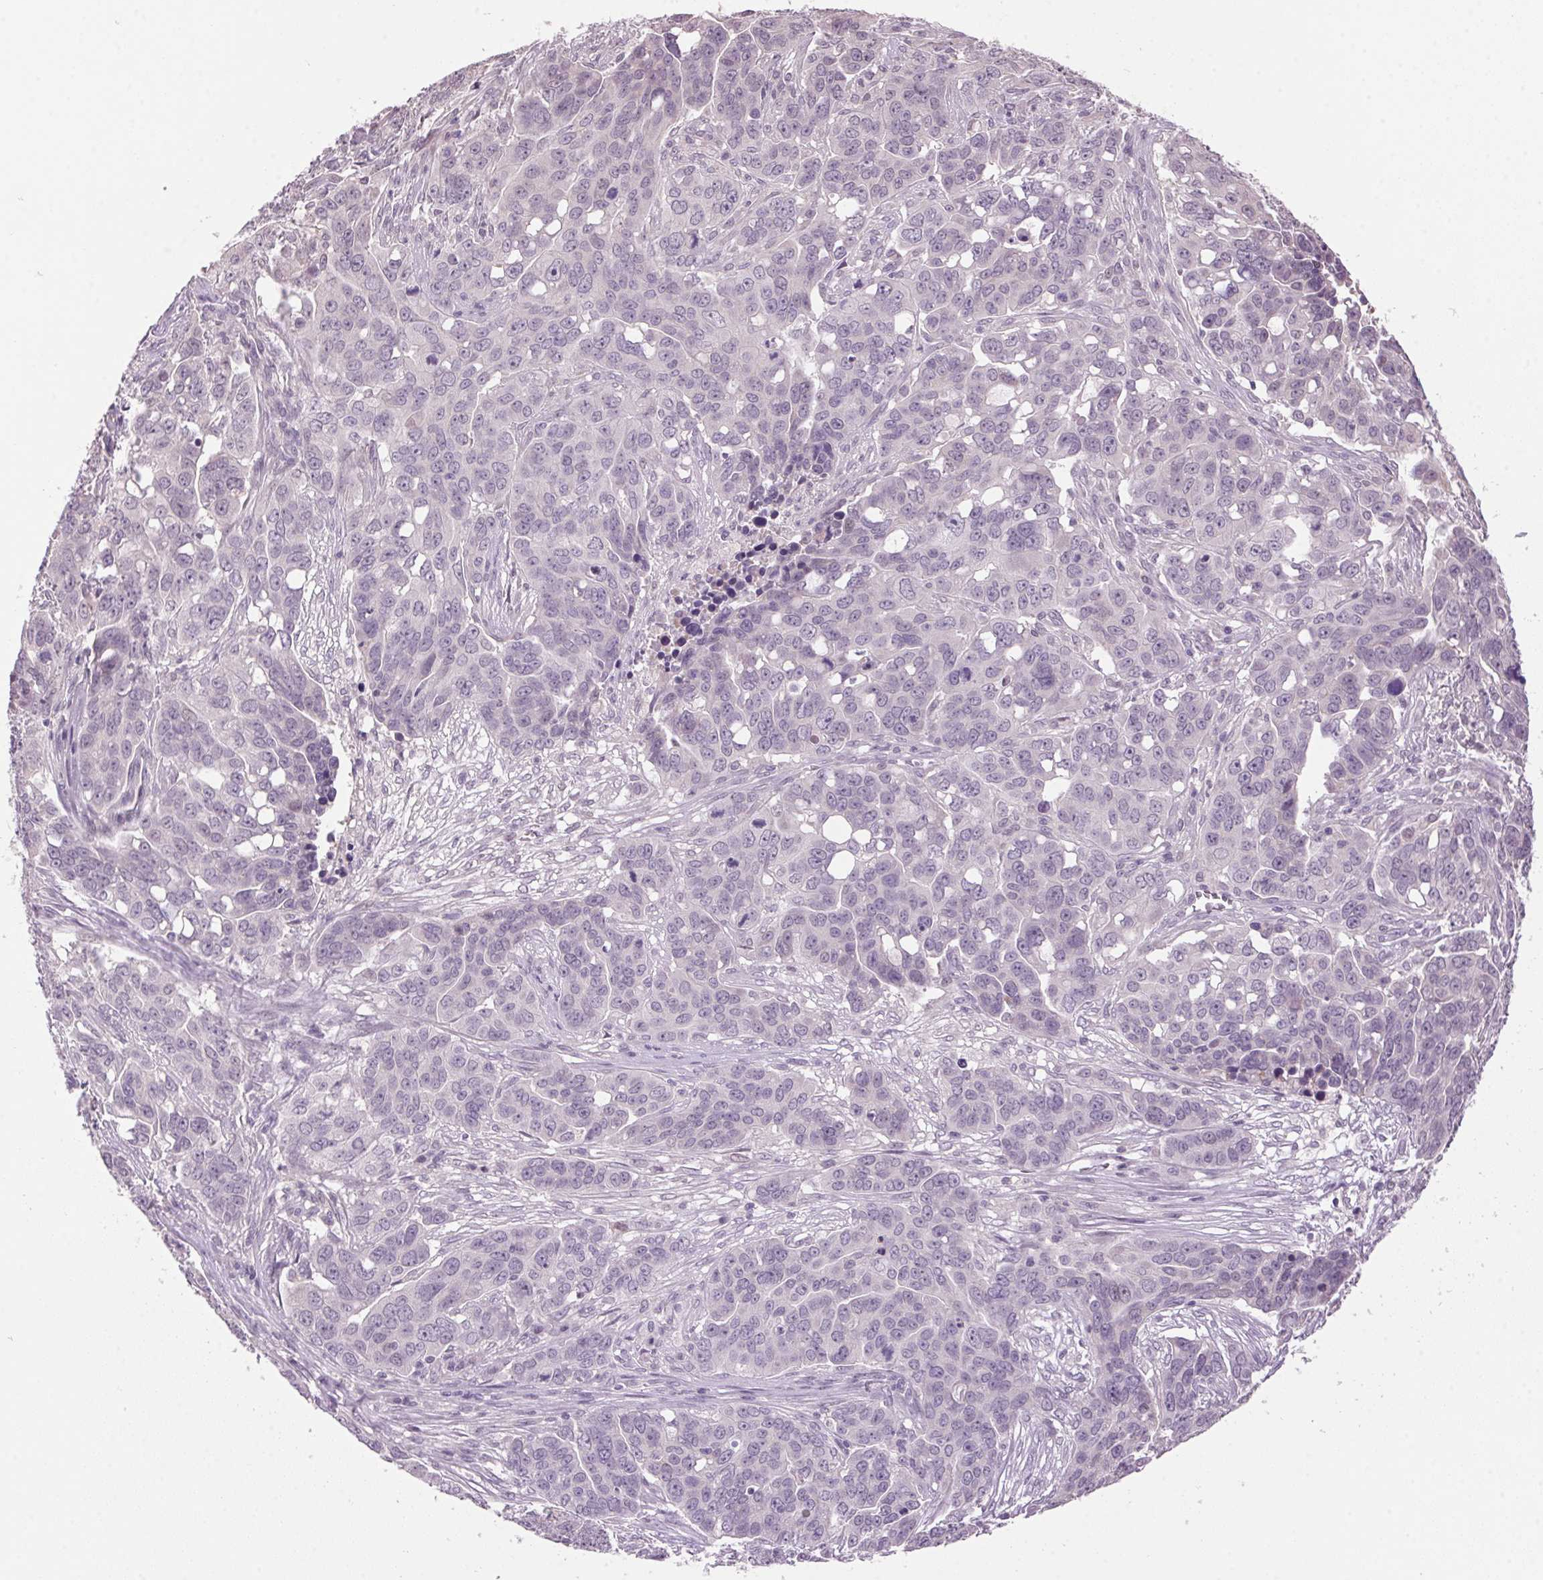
{"staining": {"intensity": "negative", "quantity": "none", "location": "none"}, "tissue": "ovarian cancer", "cell_type": "Tumor cells", "image_type": "cancer", "snomed": [{"axis": "morphology", "description": "Carcinoma, endometroid"}, {"axis": "topography", "description": "Ovary"}], "caption": "There is no significant expression in tumor cells of ovarian cancer.", "gene": "VWA3B", "patient": {"sex": "female", "age": 78}}